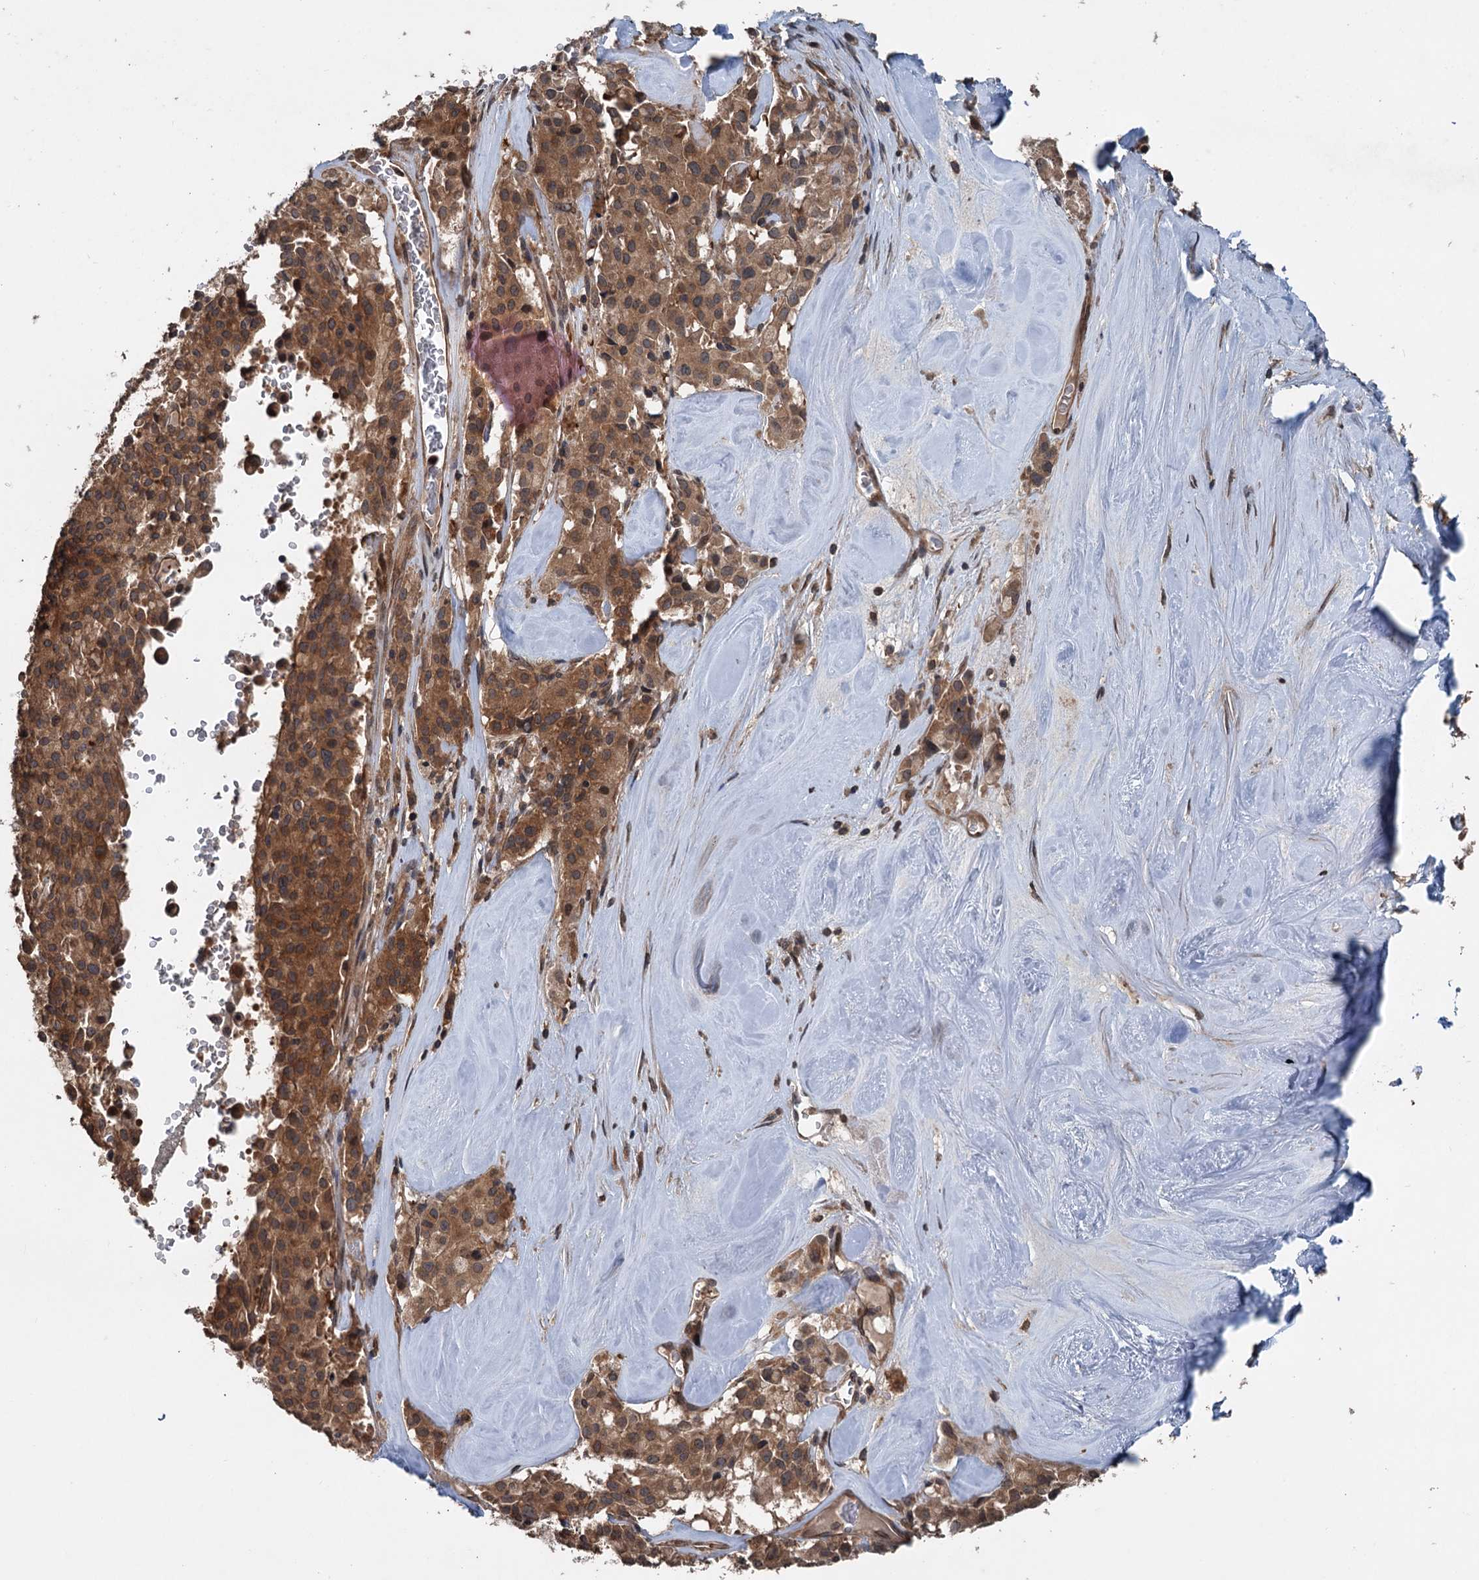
{"staining": {"intensity": "moderate", "quantity": ">75%", "location": "cytoplasmic/membranous"}, "tissue": "pancreatic cancer", "cell_type": "Tumor cells", "image_type": "cancer", "snomed": [{"axis": "morphology", "description": "Adenocarcinoma, NOS"}, {"axis": "topography", "description": "Pancreas"}], "caption": "Protein staining by immunohistochemistry shows moderate cytoplasmic/membranous staining in approximately >75% of tumor cells in pancreatic cancer (adenocarcinoma).", "gene": "N4BP2L2", "patient": {"sex": "male", "age": 65}}